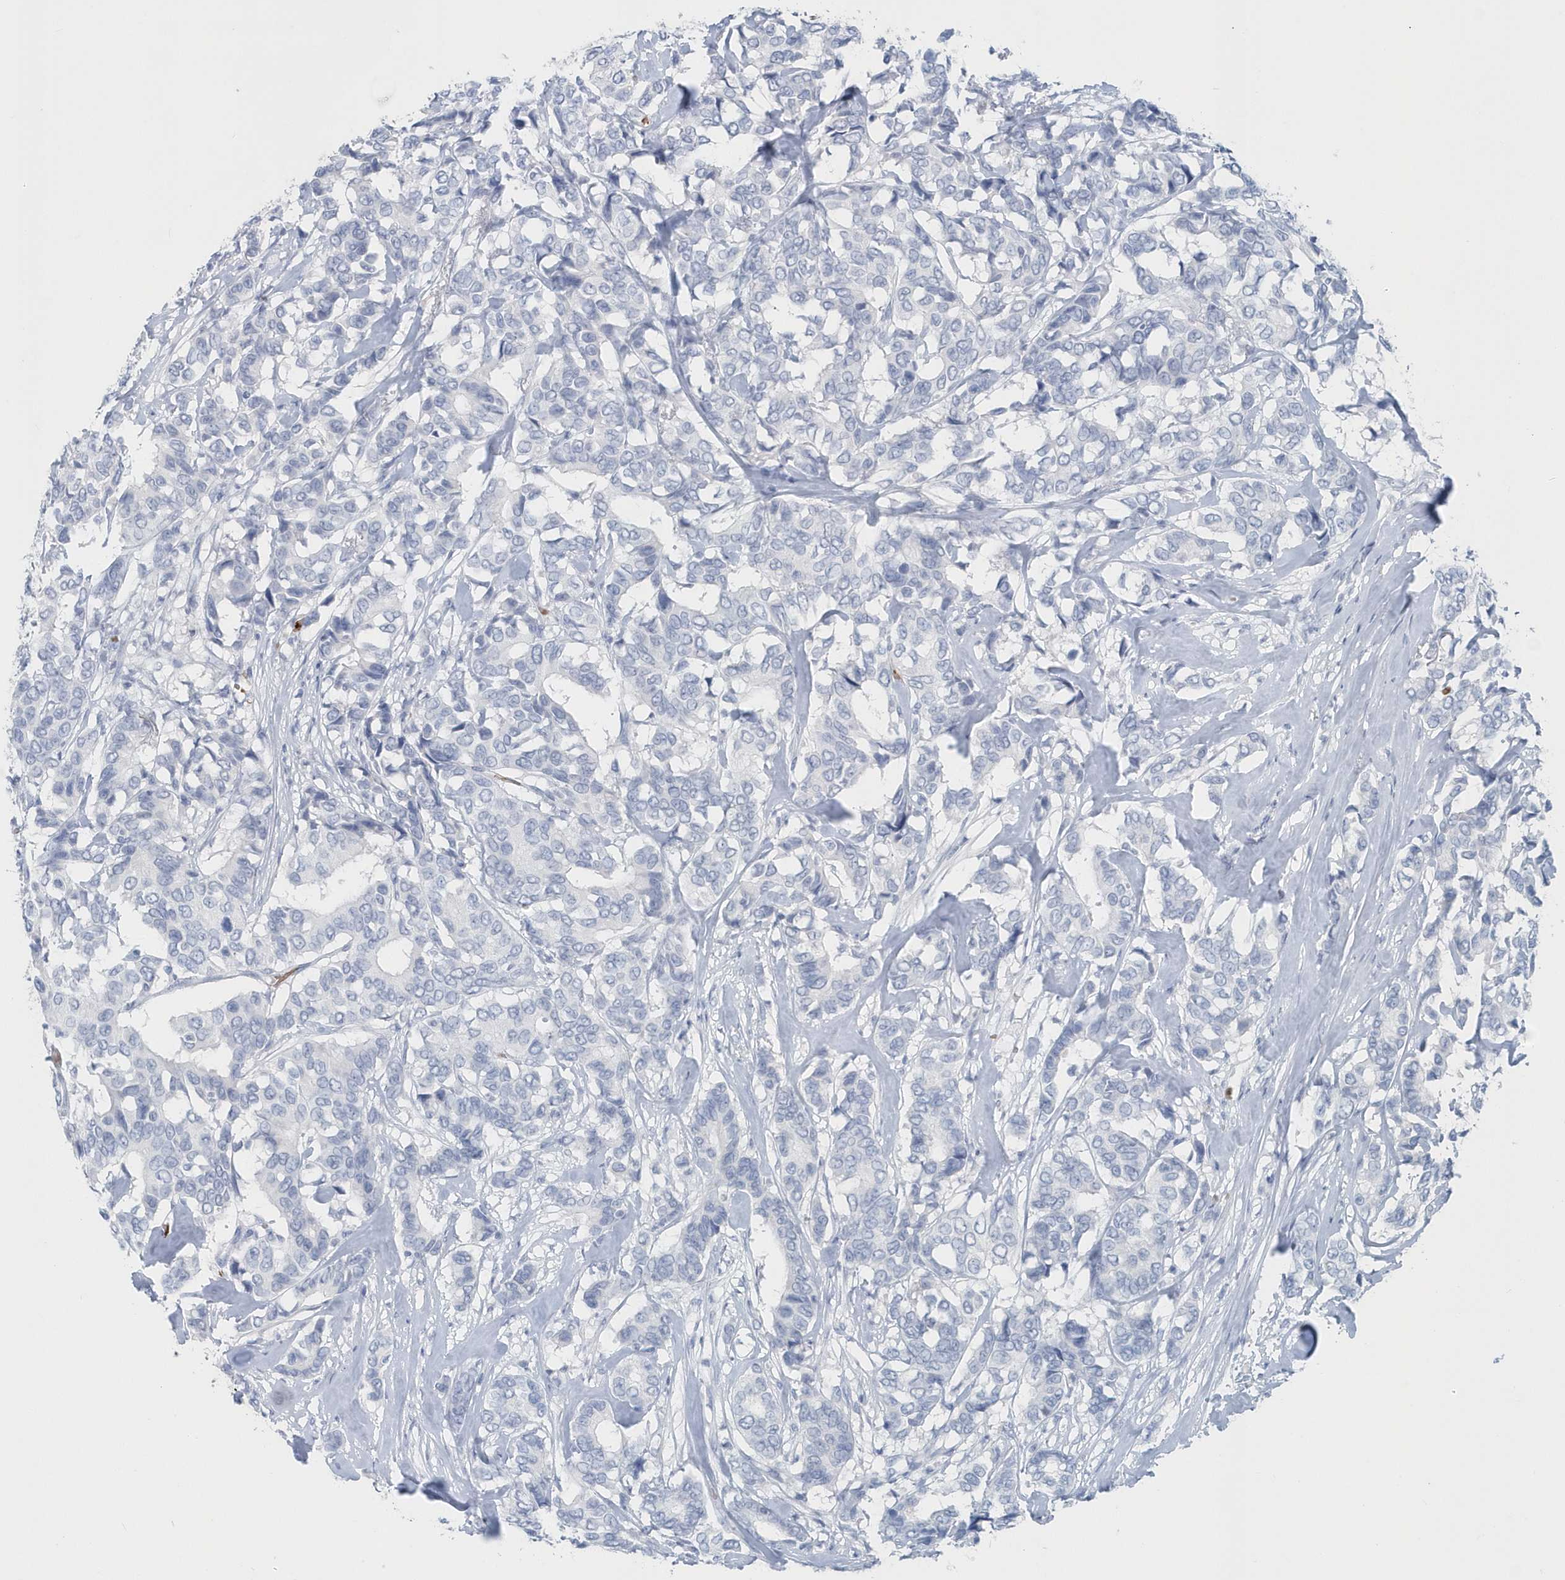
{"staining": {"intensity": "negative", "quantity": "none", "location": "none"}, "tissue": "breast cancer", "cell_type": "Tumor cells", "image_type": "cancer", "snomed": [{"axis": "morphology", "description": "Duct carcinoma"}, {"axis": "topography", "description": "Breast"}], "caption": "High power microscopy photomicrograph of an immunohistochemistry micrograph of breast cancer, revealing no significant staining in tumor cells.", "gene": "HBA2", "patient": {"sex": "female", "age": 87}}